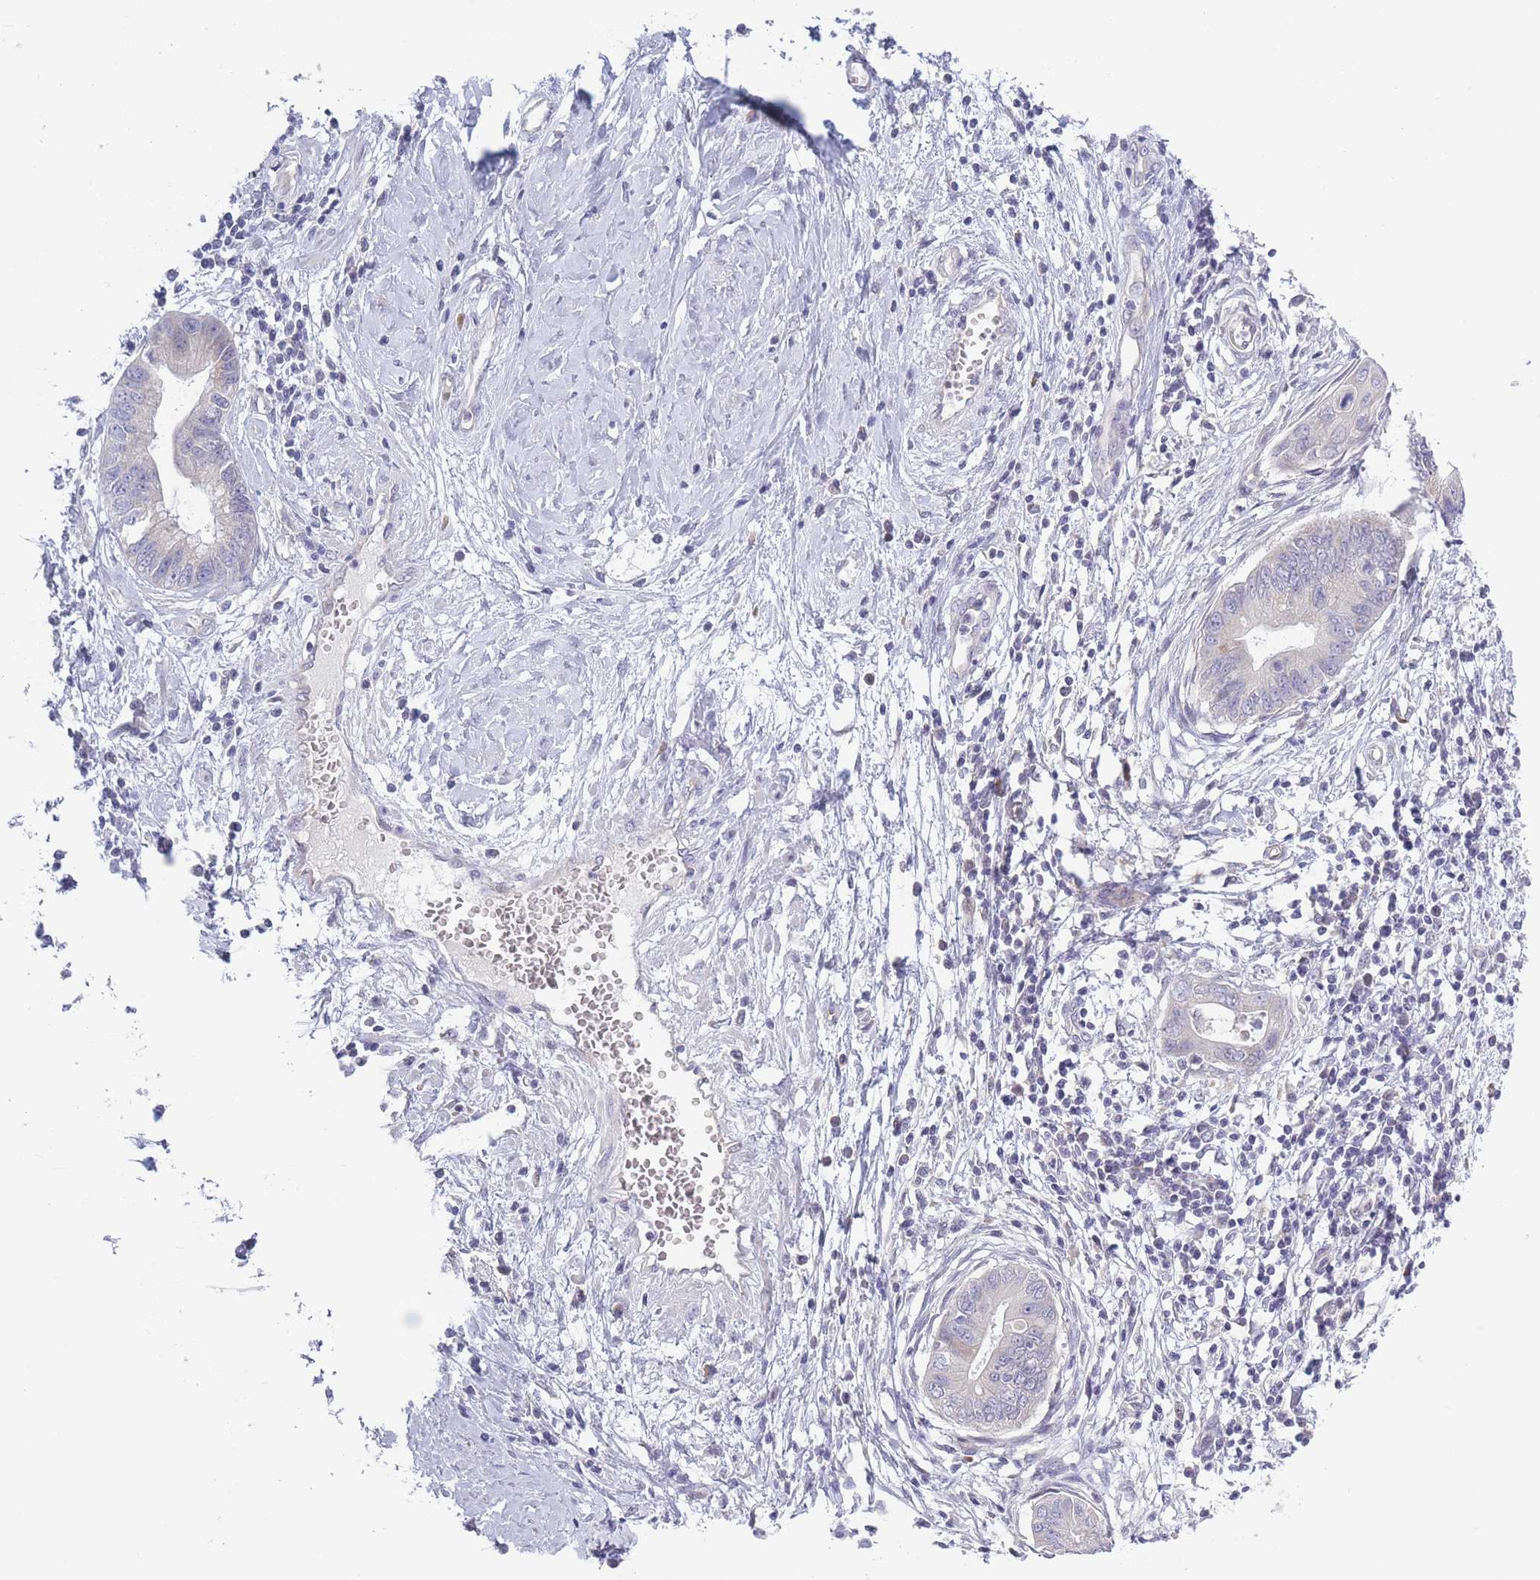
{"staining": {"intensity": "negative", "quantity": "none", "location": "none"}, "tissue": "cervical cancer", "cell_type": "Tumor cells", "image_type": "cancer", "snomed": [{"axis": "morphology", "description": "Adenocarcinoma, NOS"}, {"axis": "topography", "description": "Cervix"}], "caption": "Immunohistochemistry (IHC) image of adenocarcinoma (cervical) stained for a protein (brown), which shows no positivity in tumor cells.", "gene": "FAM227B", "patient": {"sex": "female", "age": 44}}